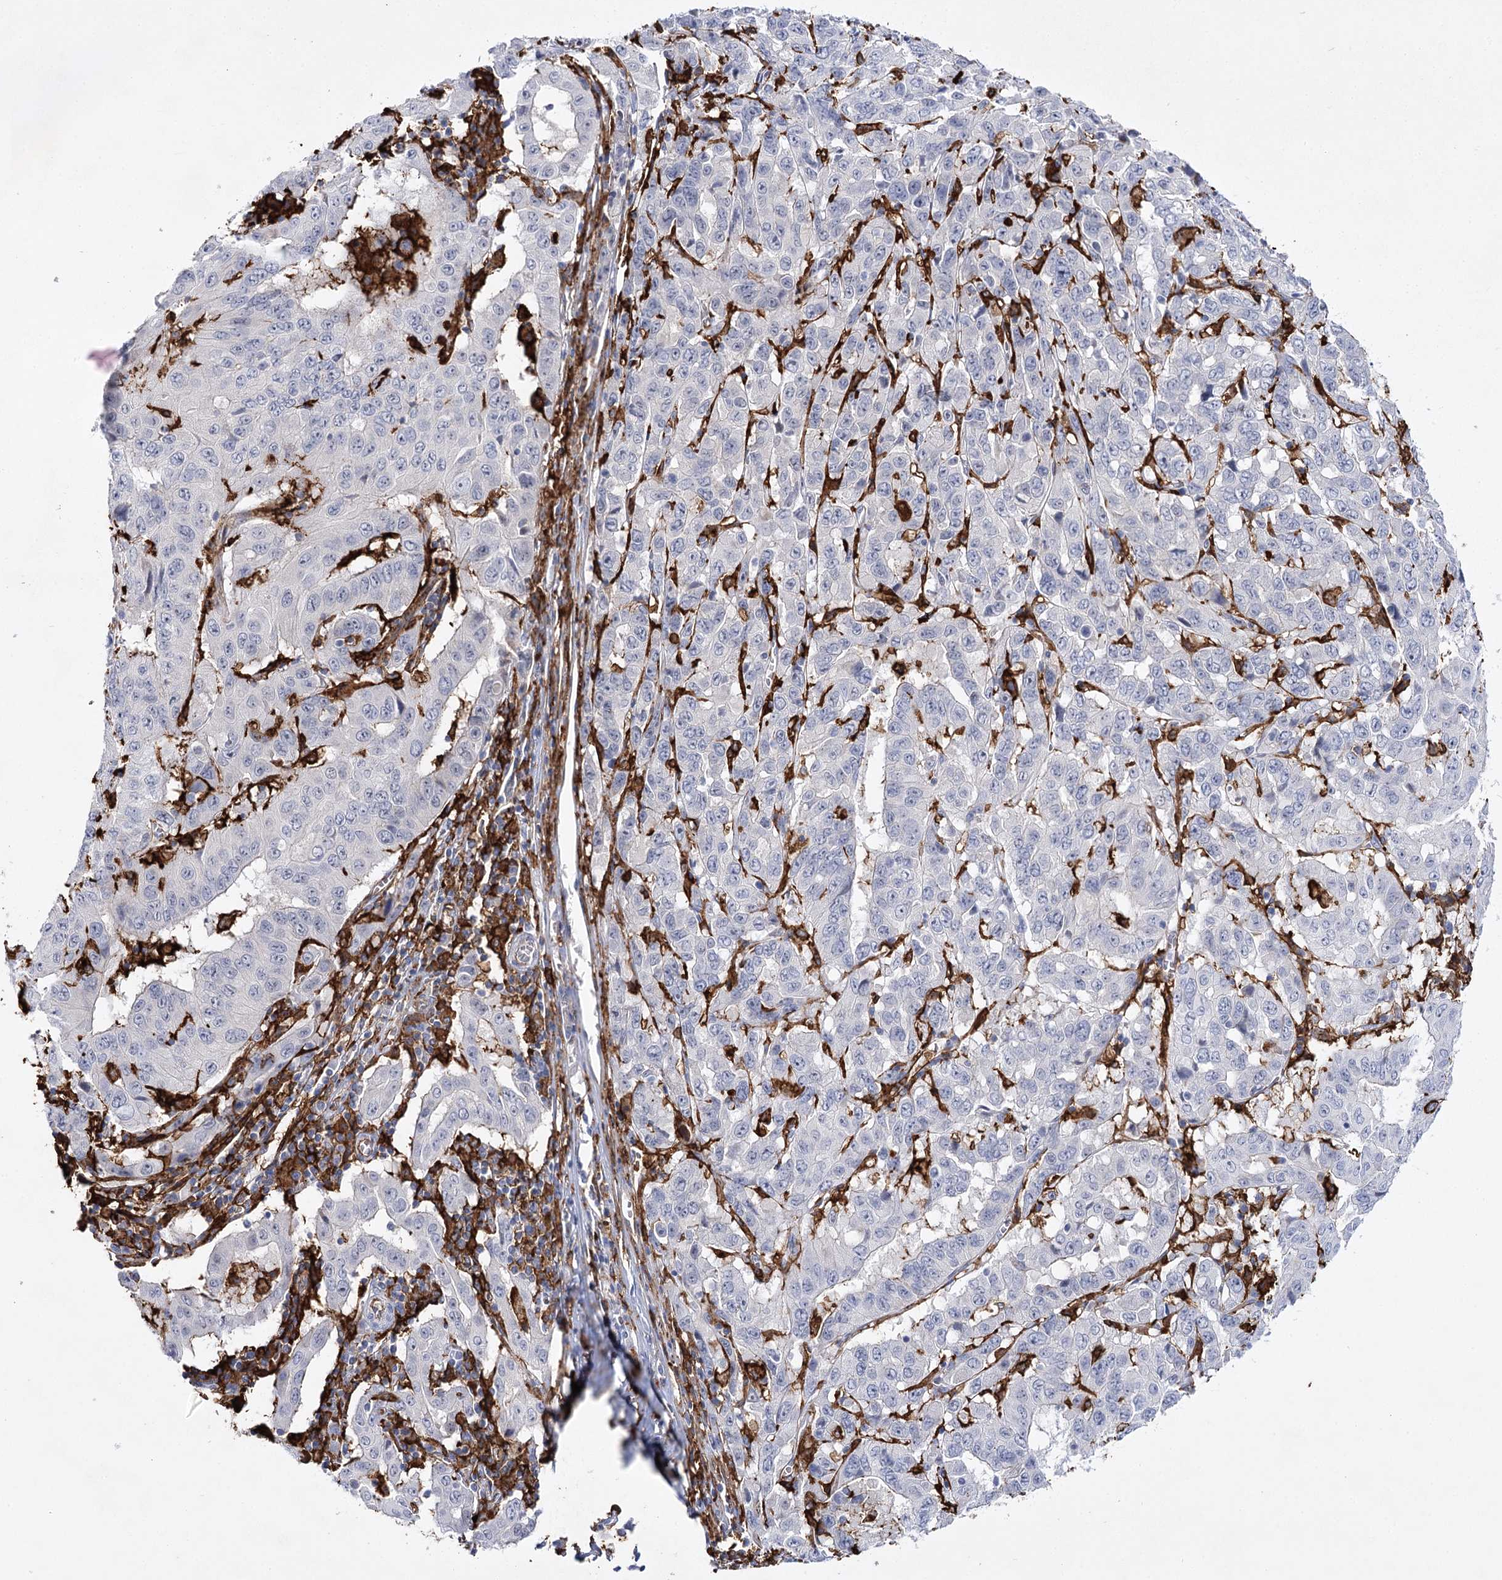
{"staining": {"intensity": "negative", "quantity": "none", "location": "none"}, "tissue": "pancreatic cancer", "cell_type": "Tumor cells", "image_type": "cancer", "snomed": [{"axis": "morphology", "description": "Adenocarcinoma, NOS"}, {"axis": "topography", "description": "Pancreas"}], "caption": "This is a photomicrograph of IHC staining of adenocarcinoma (pancreatic), which shows no staining in tumor cells.", "gene": "PIWIL4", "patient": {"sex": "male", "age": 63}}